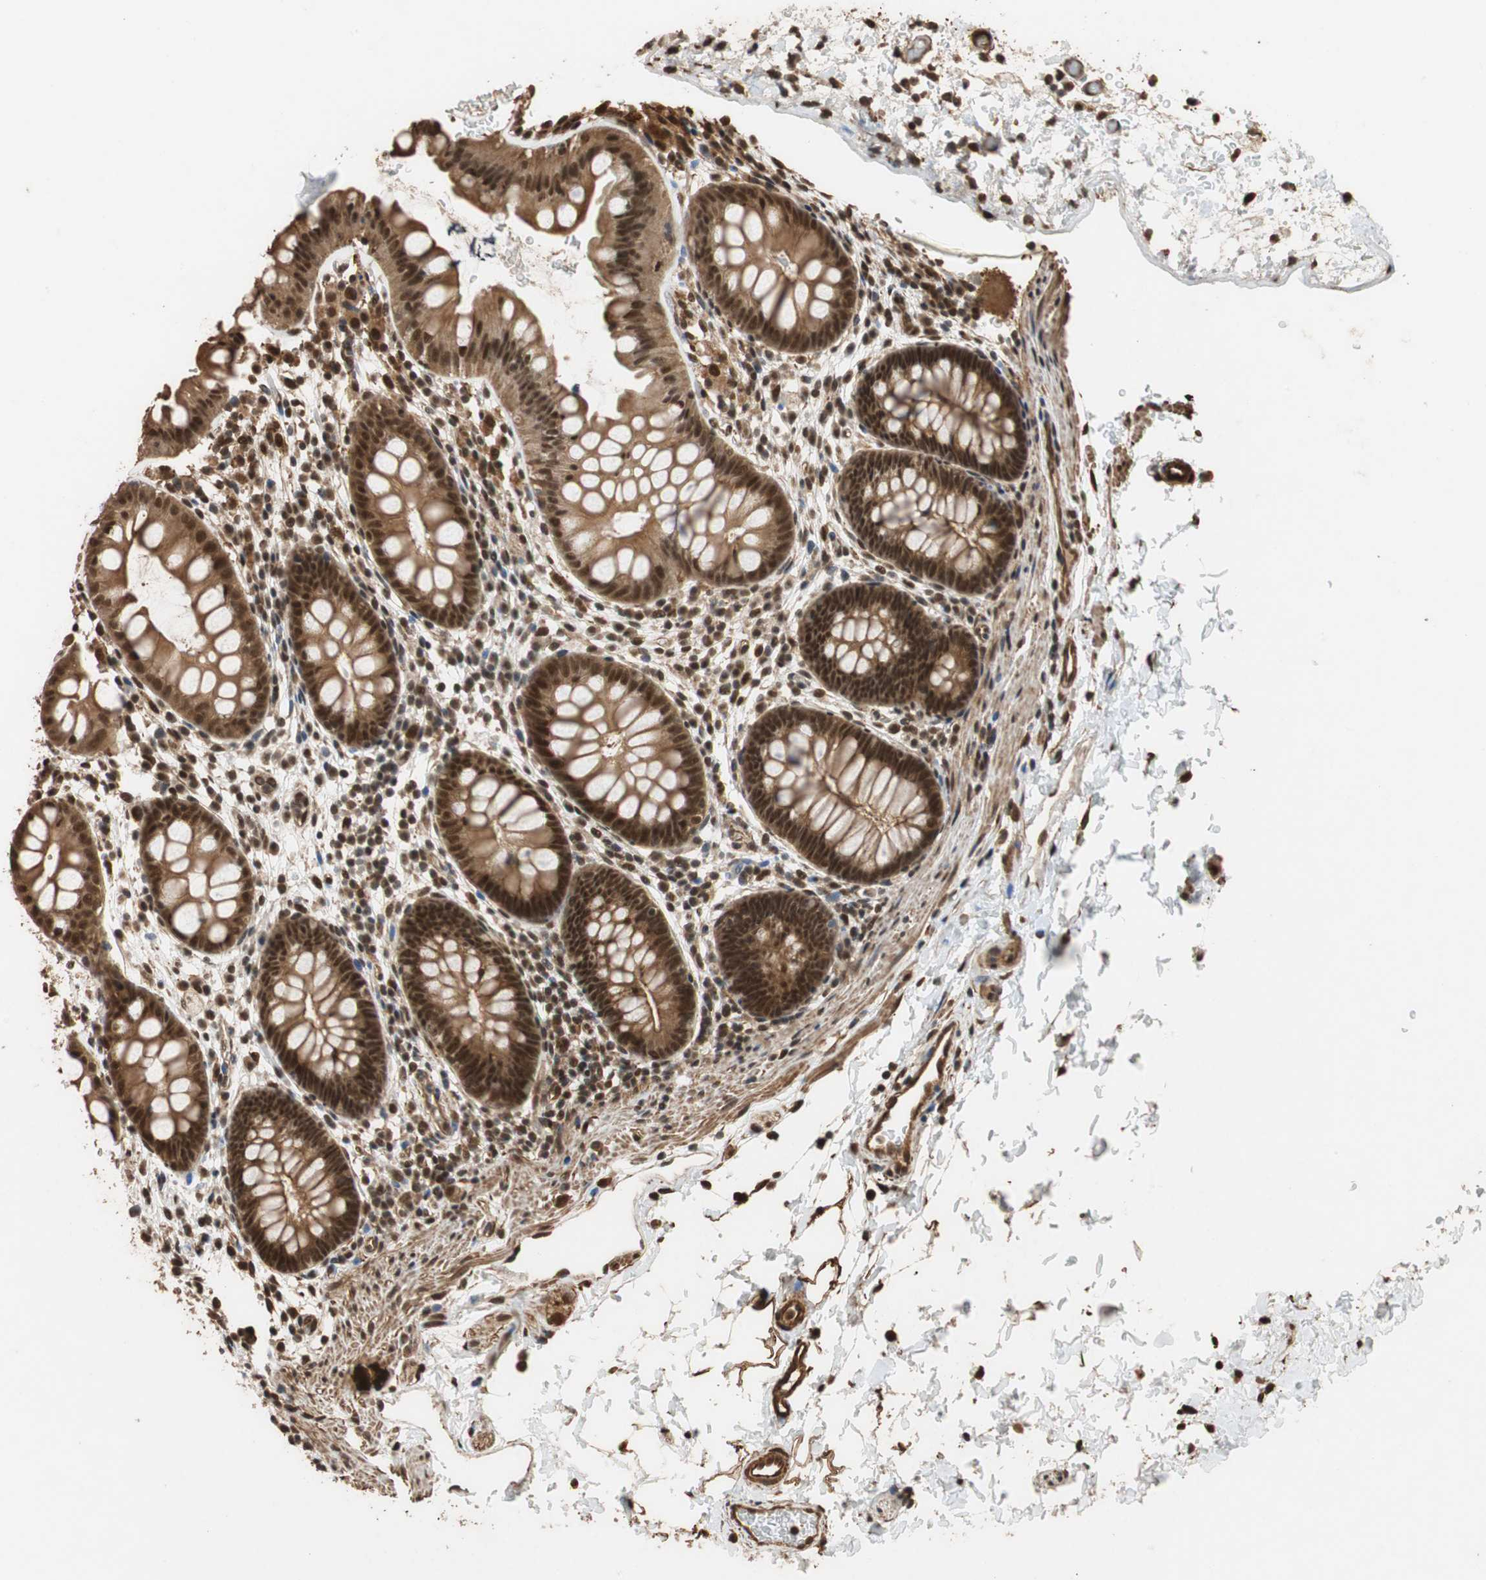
{"staining": {"intensity": "strong", "quantity": ">75%", "location": "cytoplasmic/membranous,nuclear"}, "tissue": "rectum", "cell_type": "Glandular cells", "image_type": "normal", "snomed": [{"axis": "morphology", "description": "Normal tissue, NOS"}, {"axis": "topography", "description": "Rectum"}], "caption": "Immunohistochemistry (IHC) image of normal rectum: rectum stained using IHC displays high levels of strong protein expression localized specifically in the cytoplasmic/membranous,nuclear of glandular cells, appearing as a cytoplasmic/membranous,nuclear brown color.", "gene": "CDC5L", "patient": {"sex": "female", "age": 24}}